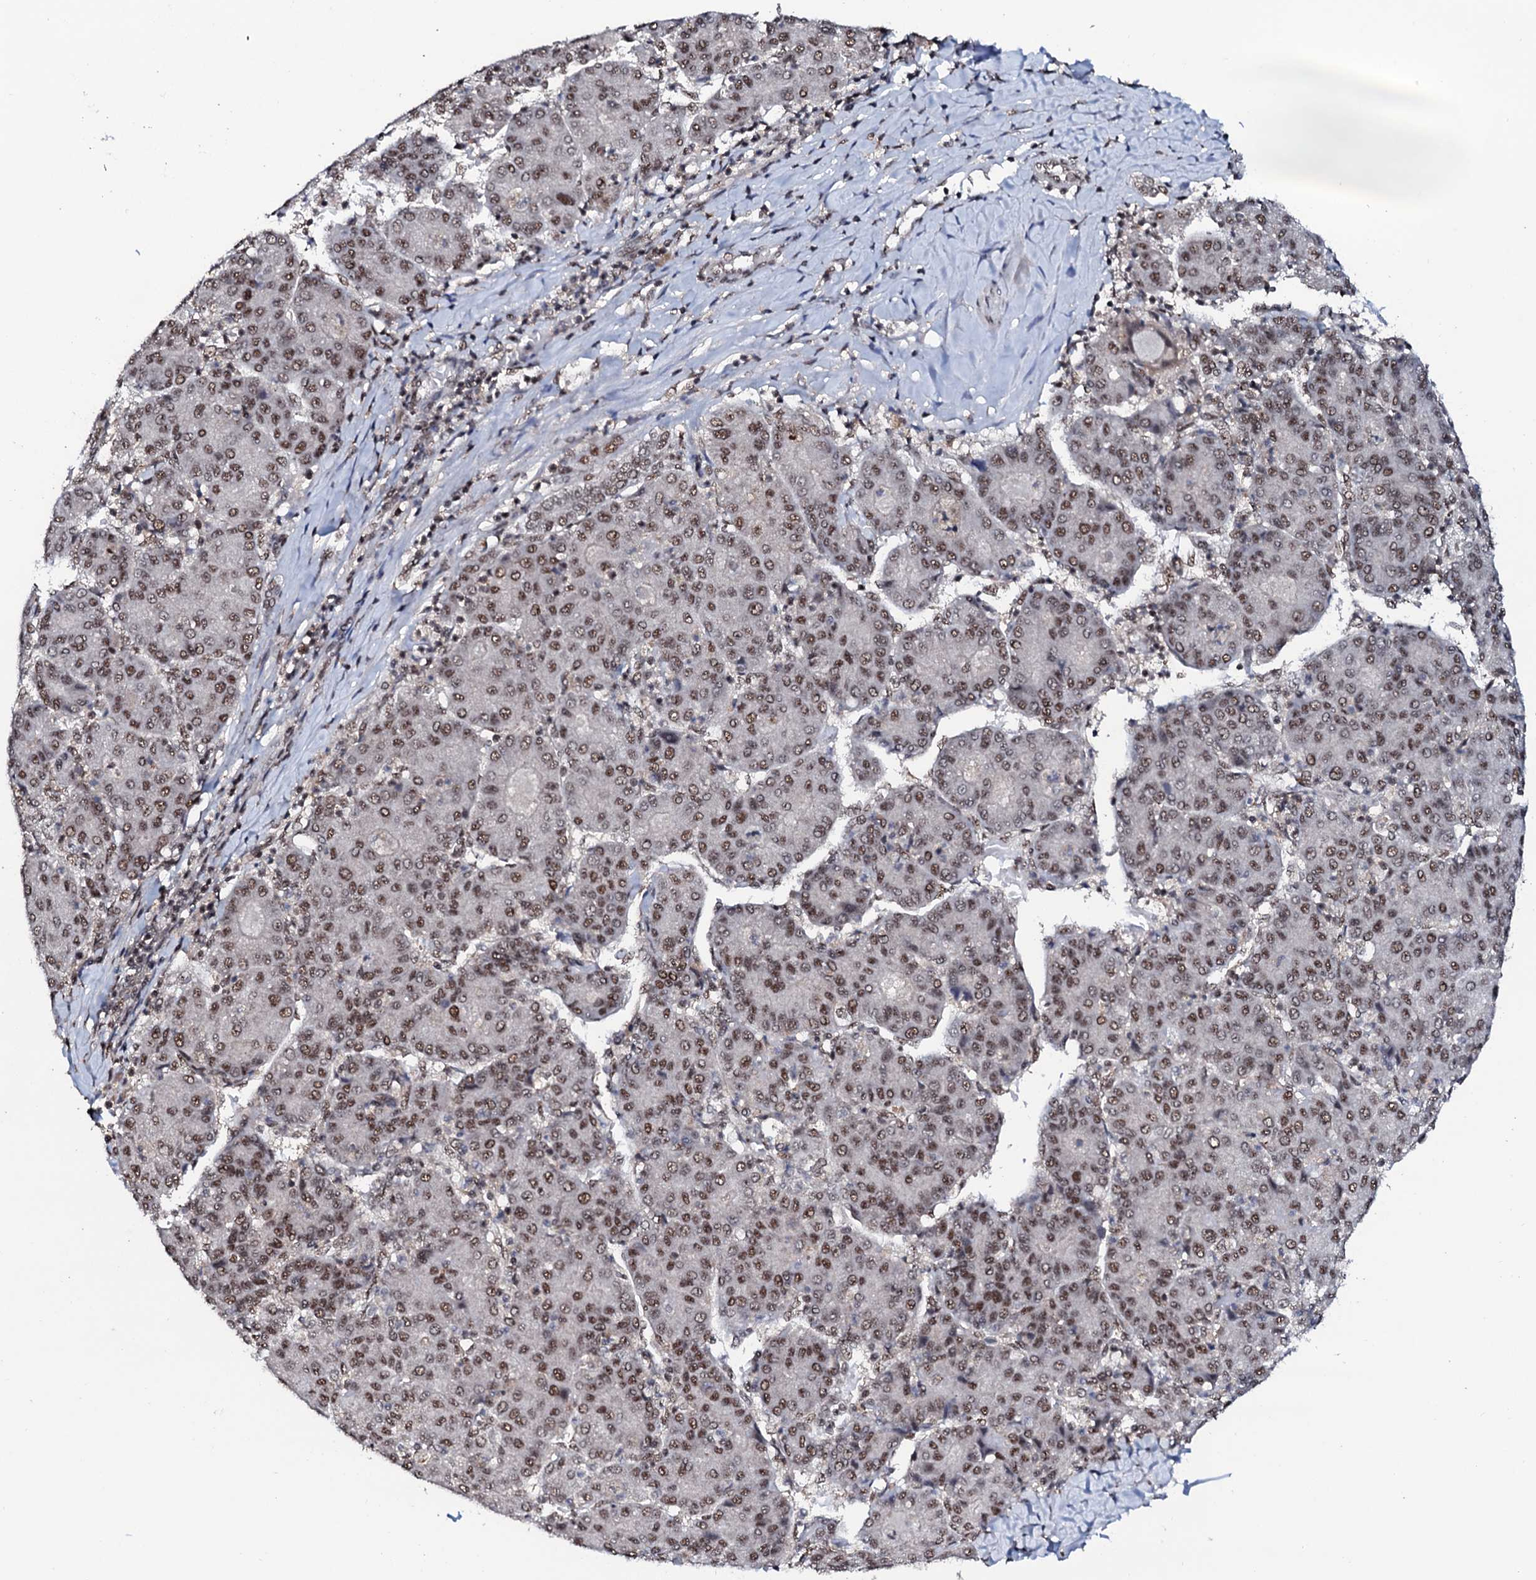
{"staining": {"intensity": "moderate", "quantity": ">75%", "location": "nuclear"}, "tissue": "liver cancer", "cell_type": "Tumor cells", "image_type": "cancer", "snomed": [{"axis": "morphology", "description": "Carcinoma, Hepatocellular, NOS"}, {"axis": "topography", "description": "Liver"}], "caption": "Tumor cells exhibit moderate nuclear expression in about >75% of cells in liver cancer (hepatocellular carcinoma). The protein is stained brown, and the nuclei are stained in blue (DAB (3,3'-diaminobenzidine) IHC with brightfield microscopy, high magnification).", "gene": "PRPF18", "patient": {"sex": "male", "age": 65}}